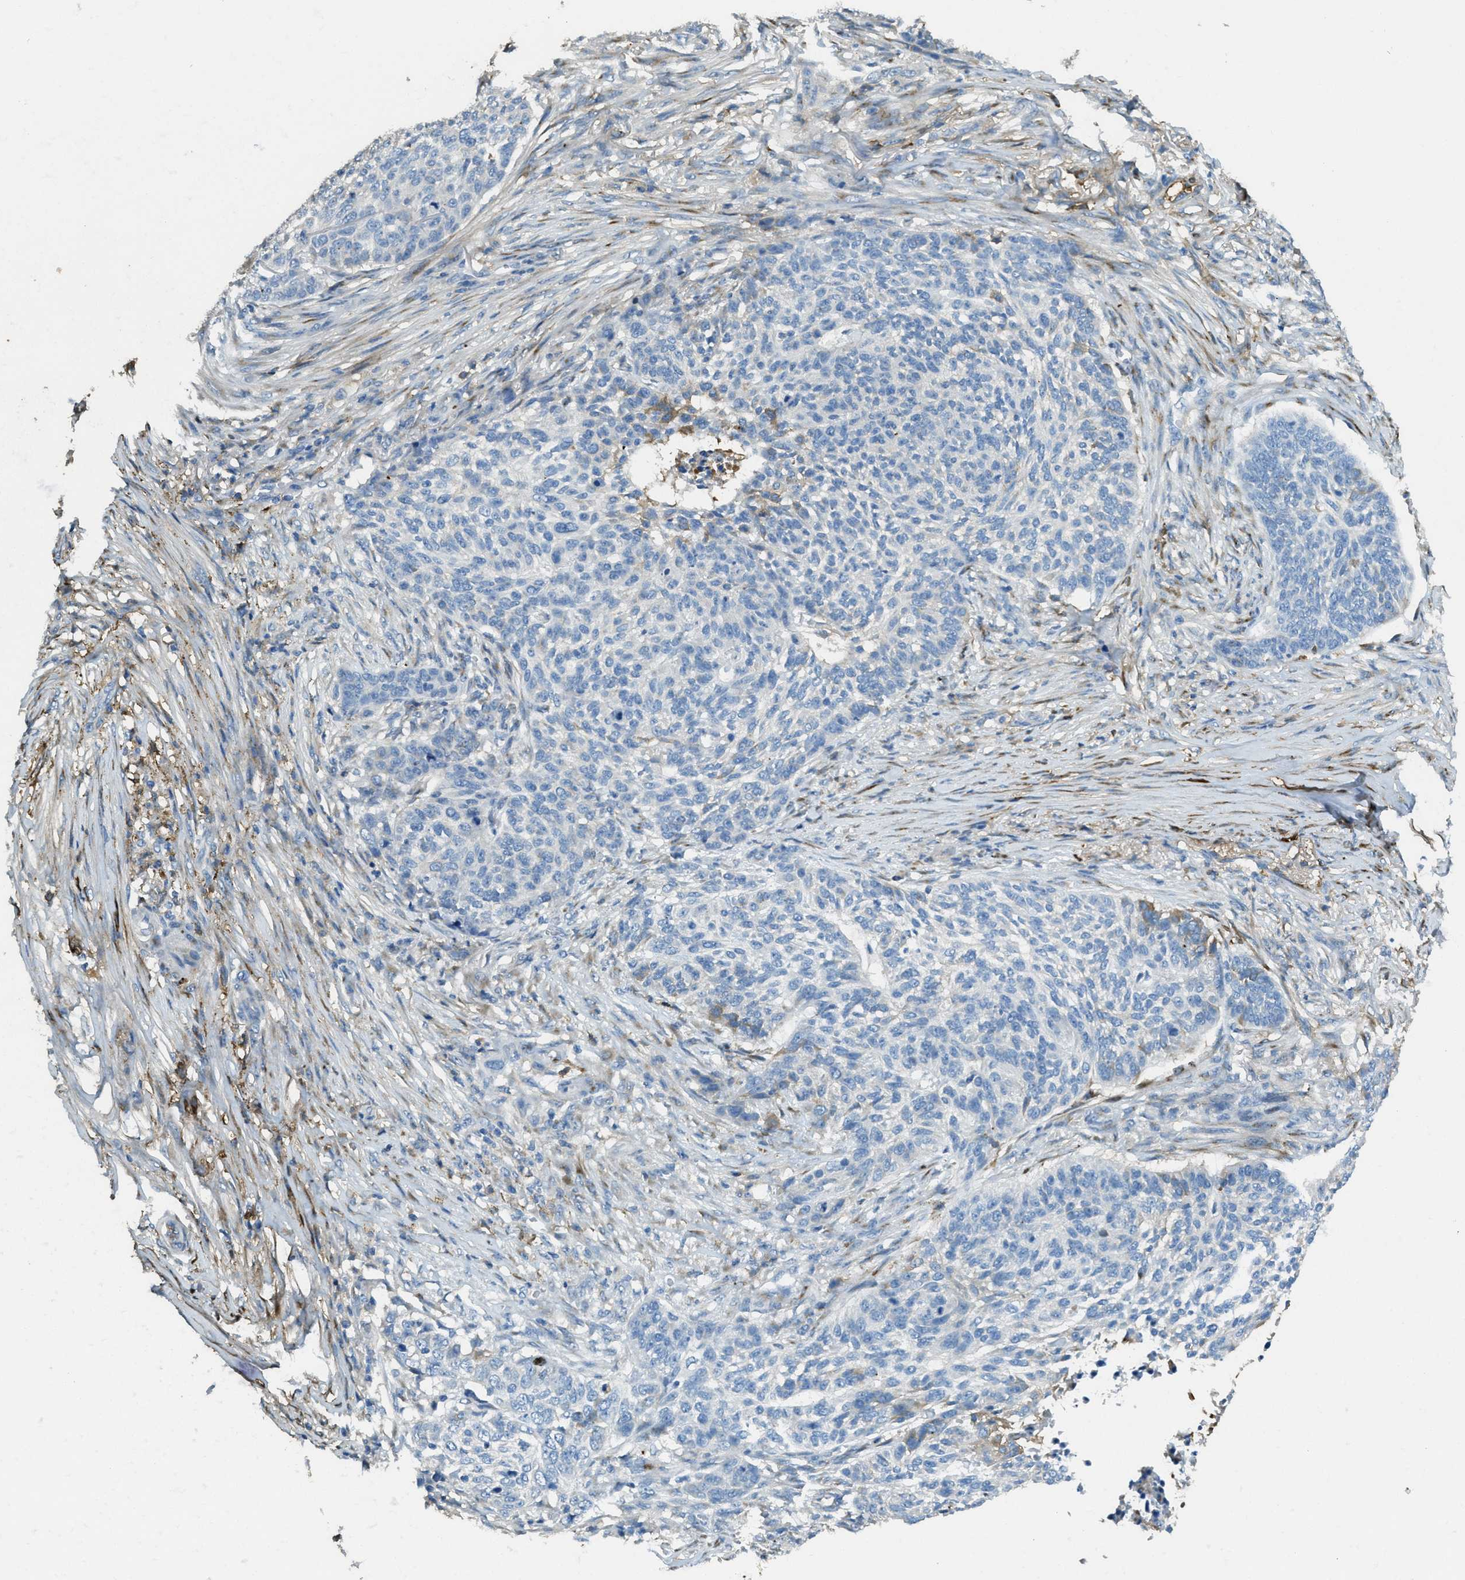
{"staining": {"intensity": "weak", "quantity": "<25%", "location": "cytoplasmic/membranous"}, "tissue": "skin cancer", "cell_type": "Tumor cells", "image_type": "cancer", "snomed": [{"axis": "morphology", "description": "Basal cell carcinoma"}, {"axis": "topography", "description": "Skin"}], "caption": "Tumor cells are negative for protein expression in human skin cancer (basal cell carcinoma).", "gene": "TRIM59", "patient": {"sex": "male", "age": 85}}